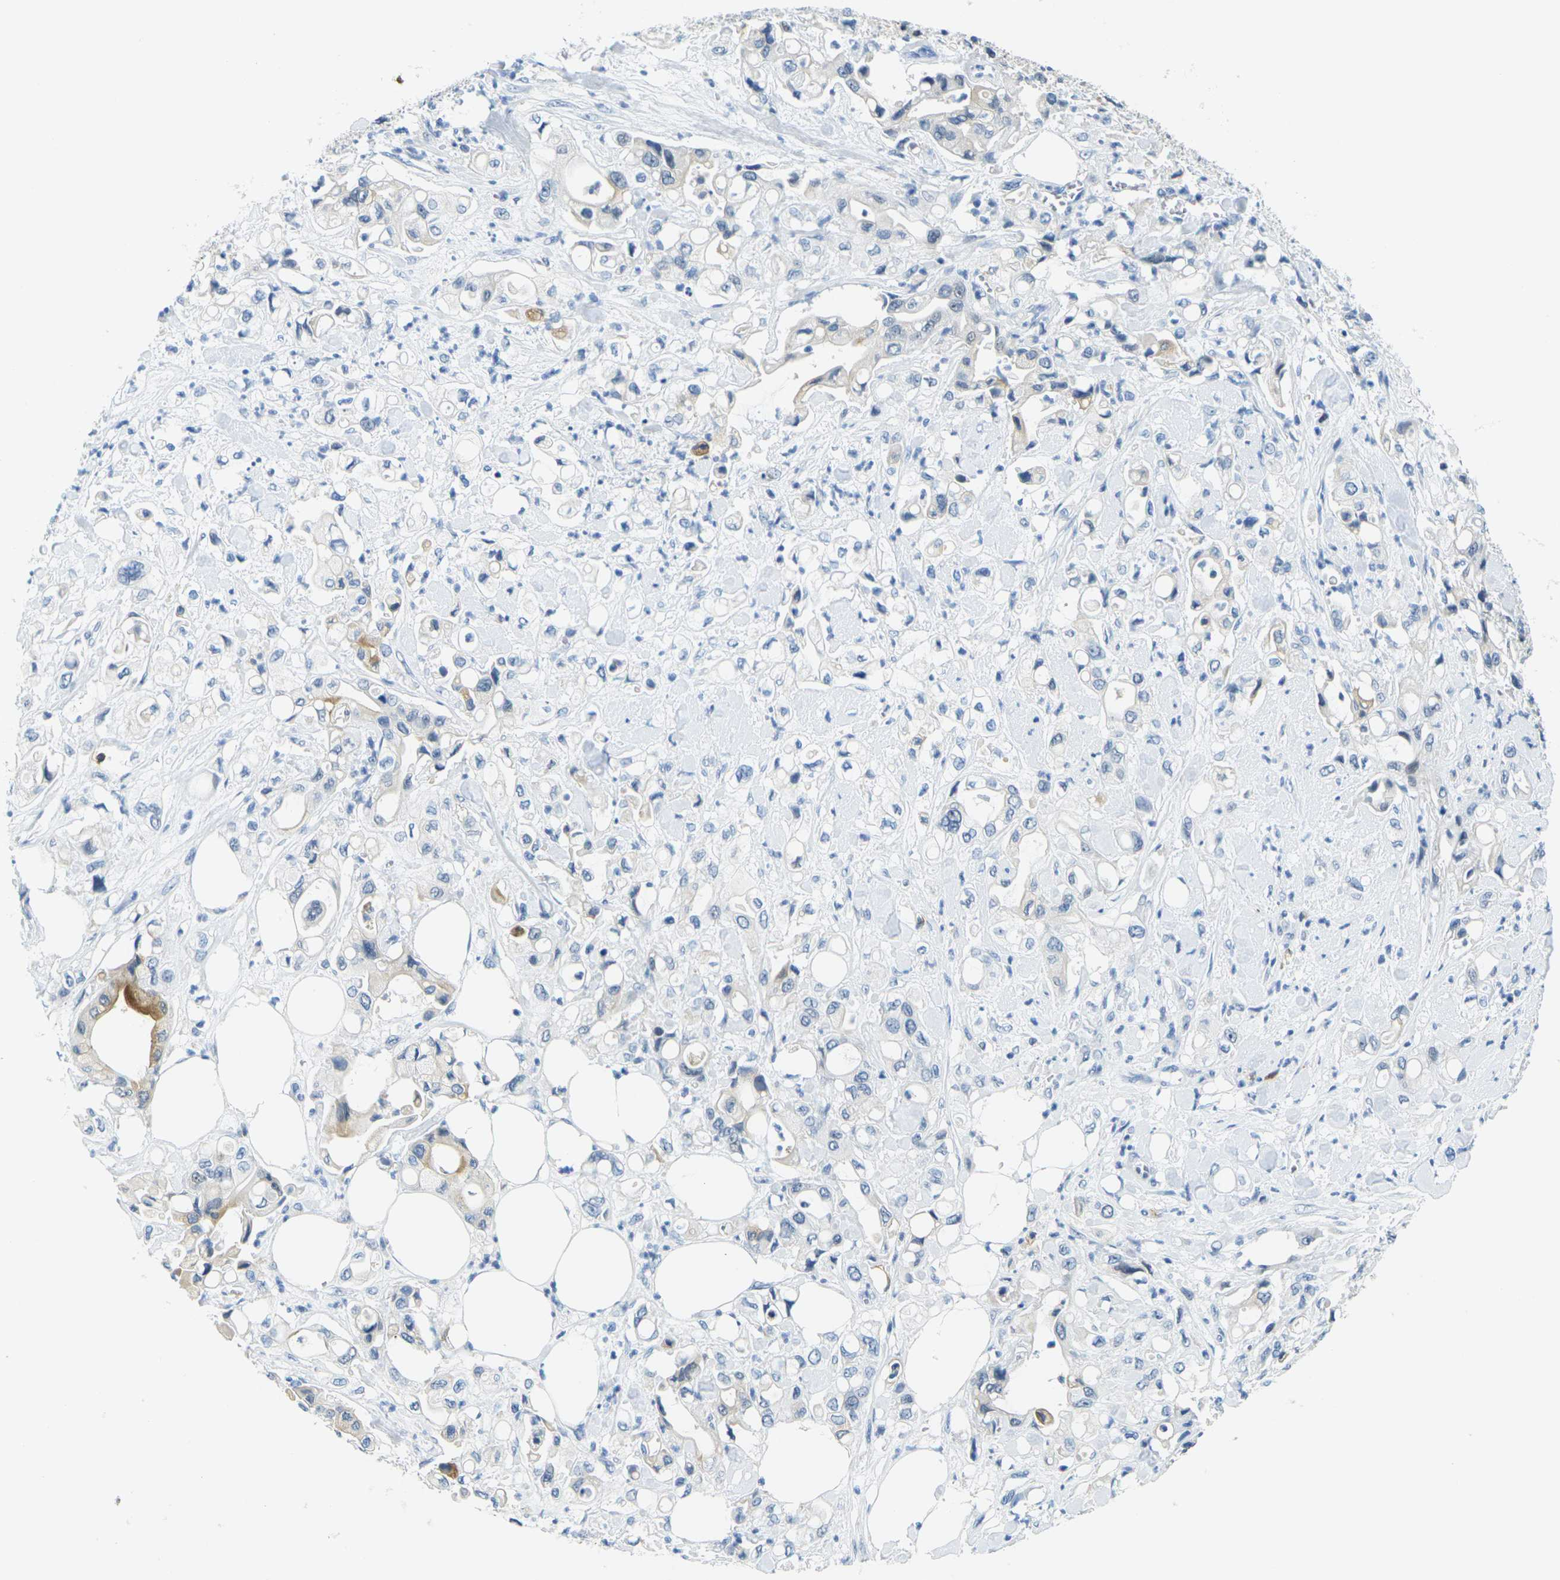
{"staining": {"intensity": "moderate", "quantity": "<25%", "location": "cytoplasmic/membranous"}, "tissue": "pancreatic cancer", "cell_type": "Tumor cells", "image_type": "cancer", "snomed": [{"axis": "morphology", "description": "Adenocarcinoma, NOS"}, {"axis": "topography", "description": "Pancreas"}], "caption": "This photomicrograph reveals immunohistochemistry (IHC) staining of pancreatic adenocarcinoma, with low moderate cytoplasmic/membranous staining in approximately <25% of tumor cells.", "gene": "CD3D", "patient": {"sex": "male", "age": 70}}